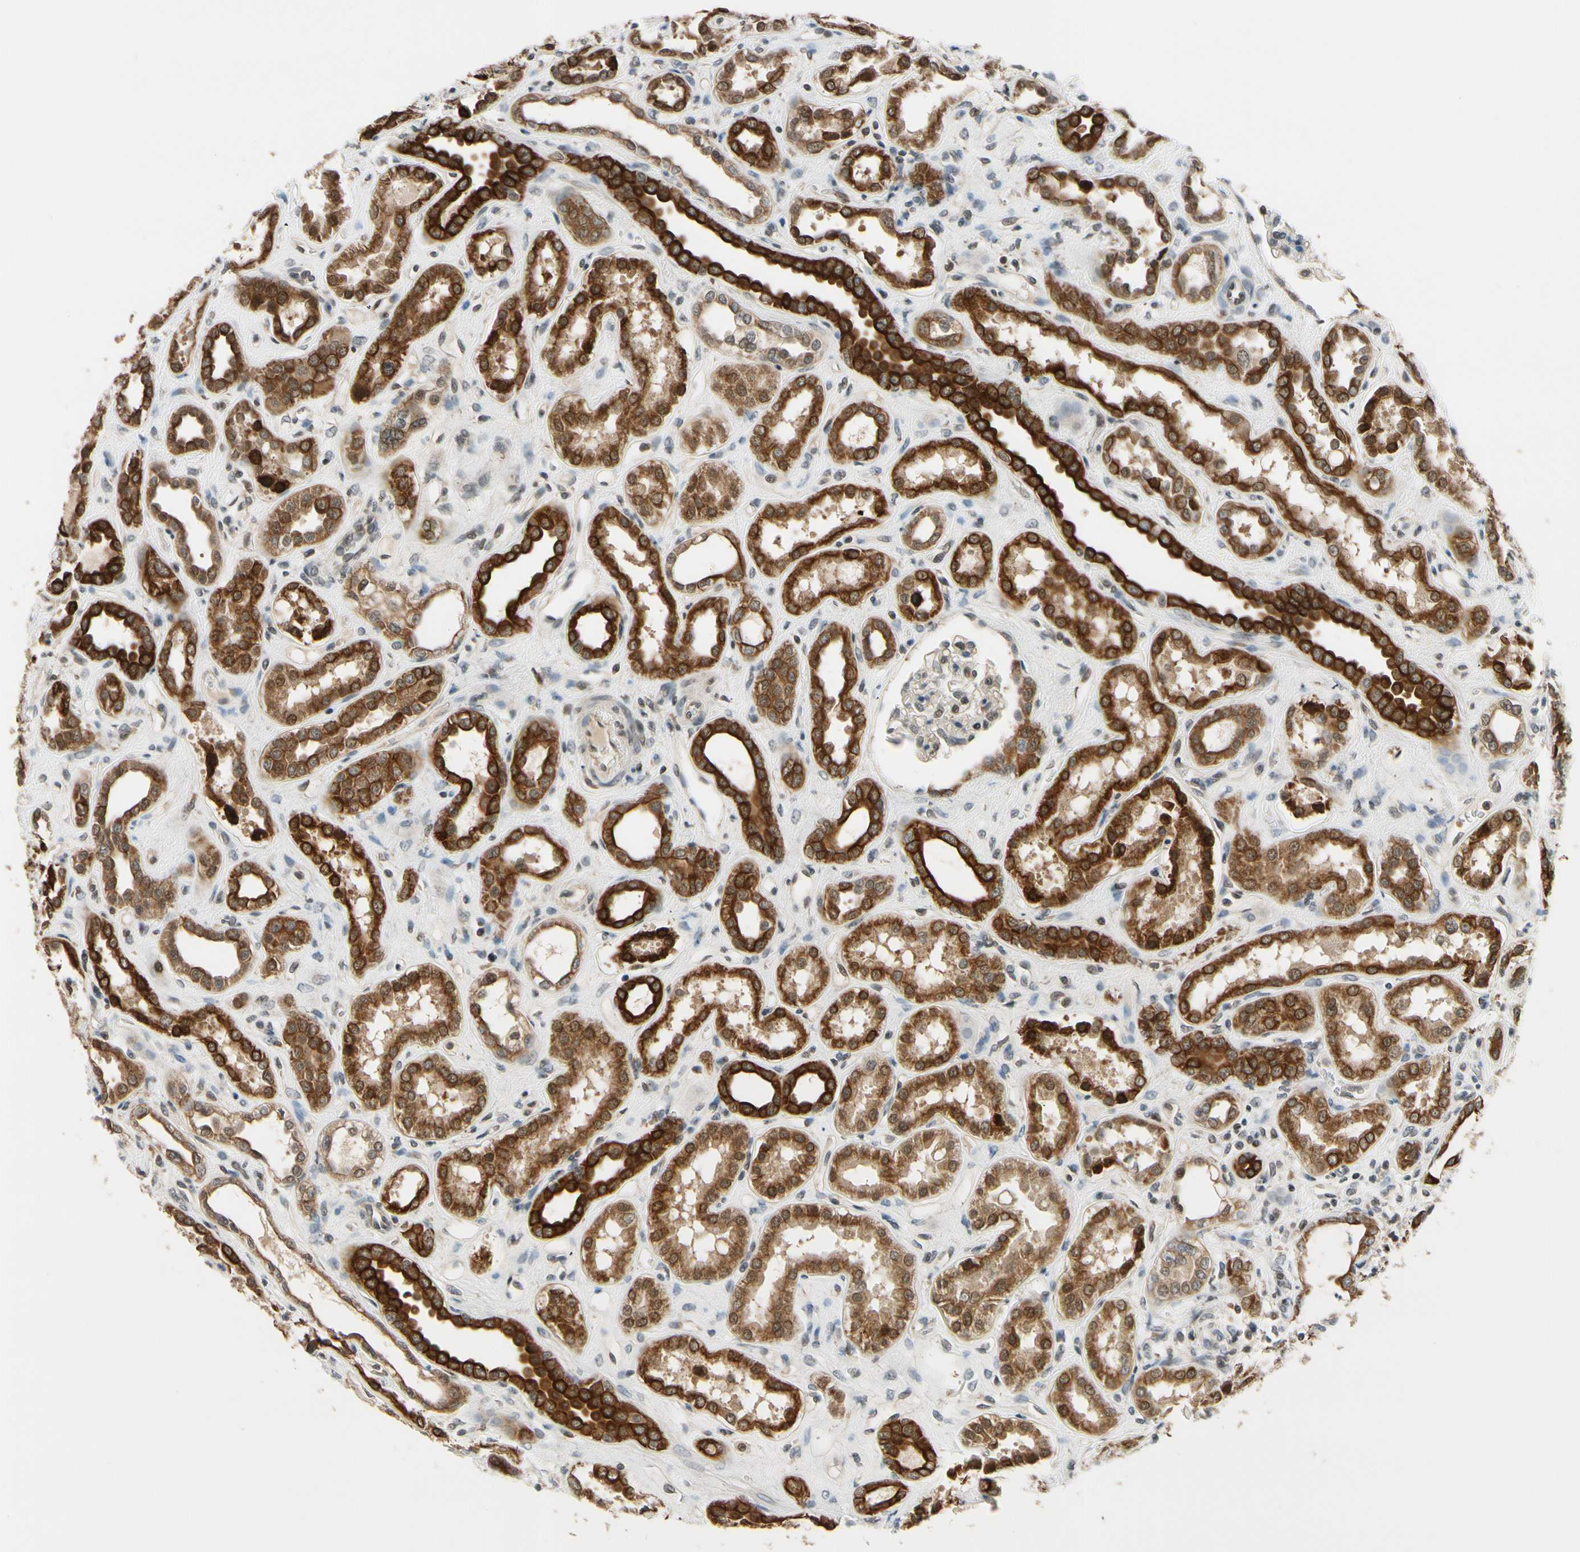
{"staining": {"intensity": "negative", "quantity": "none", "location": "none"}, "tissue": "kidney", "cell_type": "Cells in glomeruli", "image_type": "normal", "snomed": [{"axis": "morphology", "description": "Normal tissue, NOS"}, {"axis": "topography", "description": "Kidney"}], "caption": "Image shows no protein expression in cells in glomeruli of benign kidney. (DAB (3,3'-diaminobenzidine) immunohistochemistry (IHC), high magnification).", "gene": "TAF12", "patient": {"sex": "male", "age": 59}}